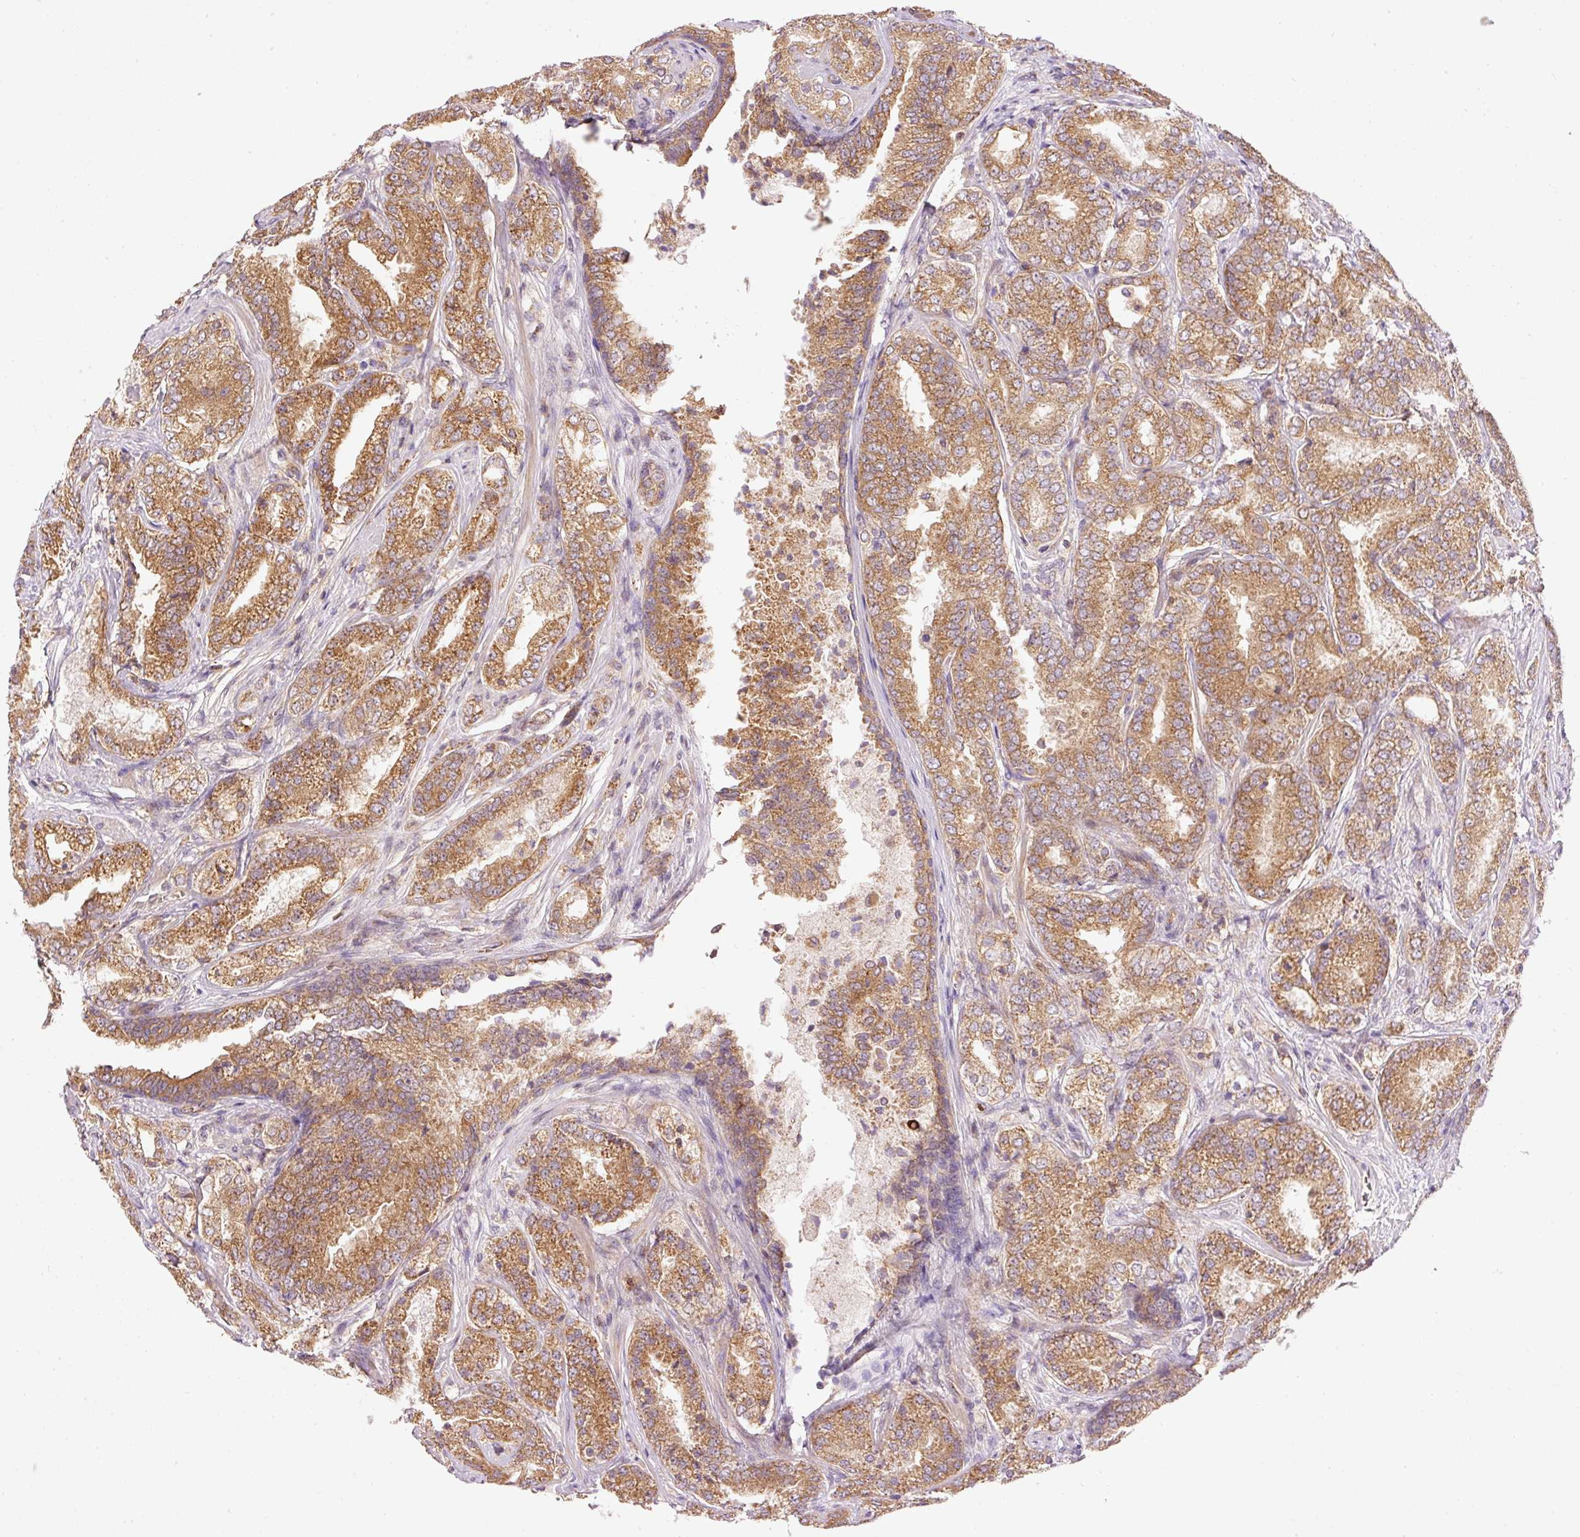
{"staining": {"intensity": "moderate", "quantity": ">75%", "location": "cytoplasmic/membranous"}, "tissue": "prostate cancer", "cell_type": "Tumor cells", "image_type": "cancer", "snomed": [{"axis": "morphology", "description": "Adenocarcinoma, High grade"}, {"axis": "topography", "description": "Prostate"}], "caption": "Protein analysis of prostate adenocarcinoma (high-grade) tissue reveals moderate cytoplasmic/membranous positivity in about >75% of tumor cells.", "gene": "ADCY4", "patient": {"sex": "male", "age": 63}}